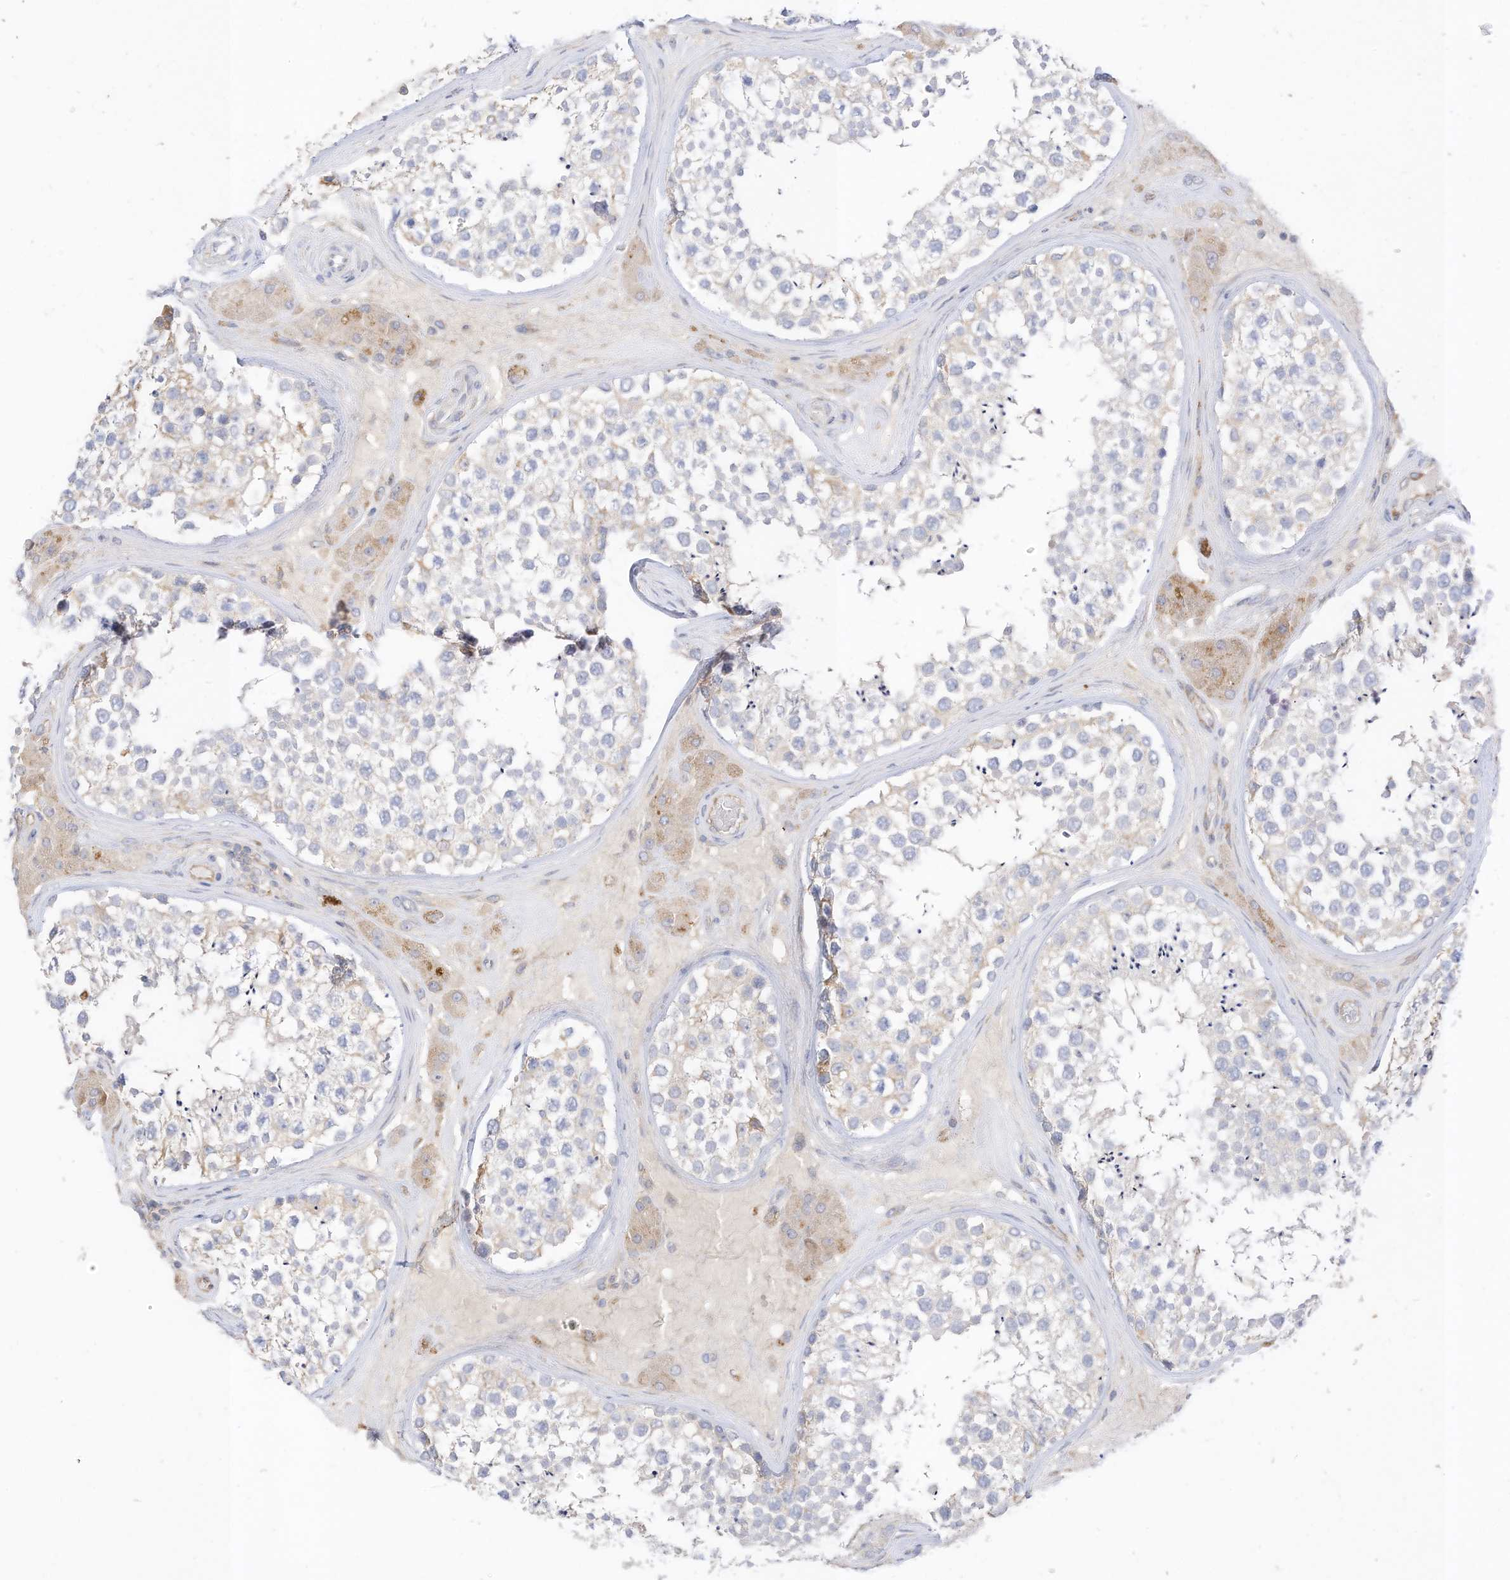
{"staining": {"intensity": "weak", "quantity": "<25%", "location": "cytoplasmic/membranous"}, "tissue": "testis", "cell_type": "Cells in seminiferous ducts", "image_type": "normal", "snomed": [{"axis": "morphology", "description": "Normal tissue, NOS"}, {"axis": "topography", "description": "Testis"}], "caption": "A high-resolution image shows immunohistochemistry (IHC) staining of benign testis, which displays no significant positivity in cells in seminiferous ducts. (Stains: DAB (3,3'-diaminobenzidine) immunohistochemistry with hematoxylin counter stain, Microscopy: brightfield microscopy at high magnification).", "gene": "RASA2", "patient": {"sex": "male", "age": 46}}